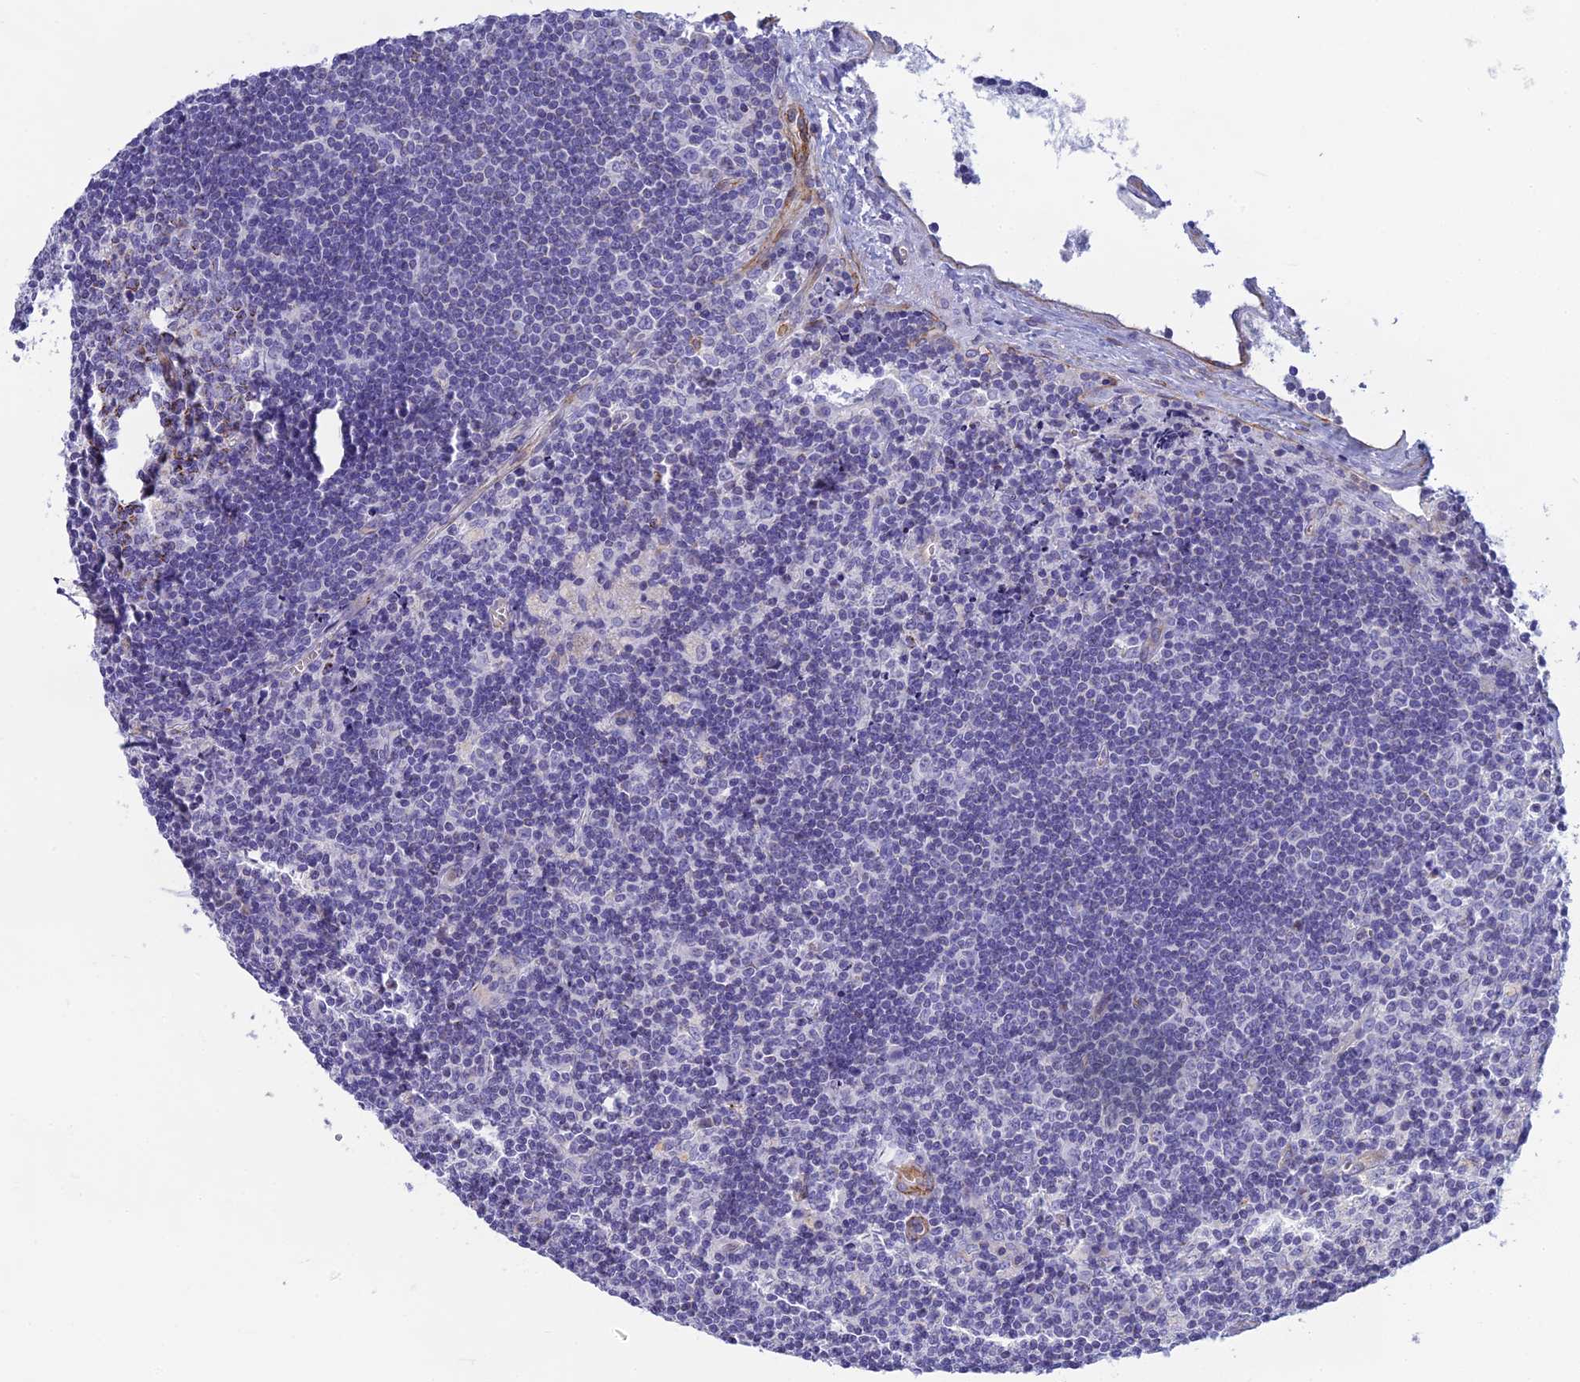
{"staining": {"intensity": "negative", "quantity": "none", "location": "none"}, "tissue": "lymph node", "cell_type": "Non-germinal center cells", "image_type": "normal", "snomed": [{"axis": "morphology", "description": "Normal tissue, NOS"}, {"axis": "topography", "description": "Lymph node"}], "caption": "Protein analysis of normal lymph node shows no significant positivity in non-germinal center cells.", "gene": "POMGNT1", "patient": {"sex": "male", "age": 58}}